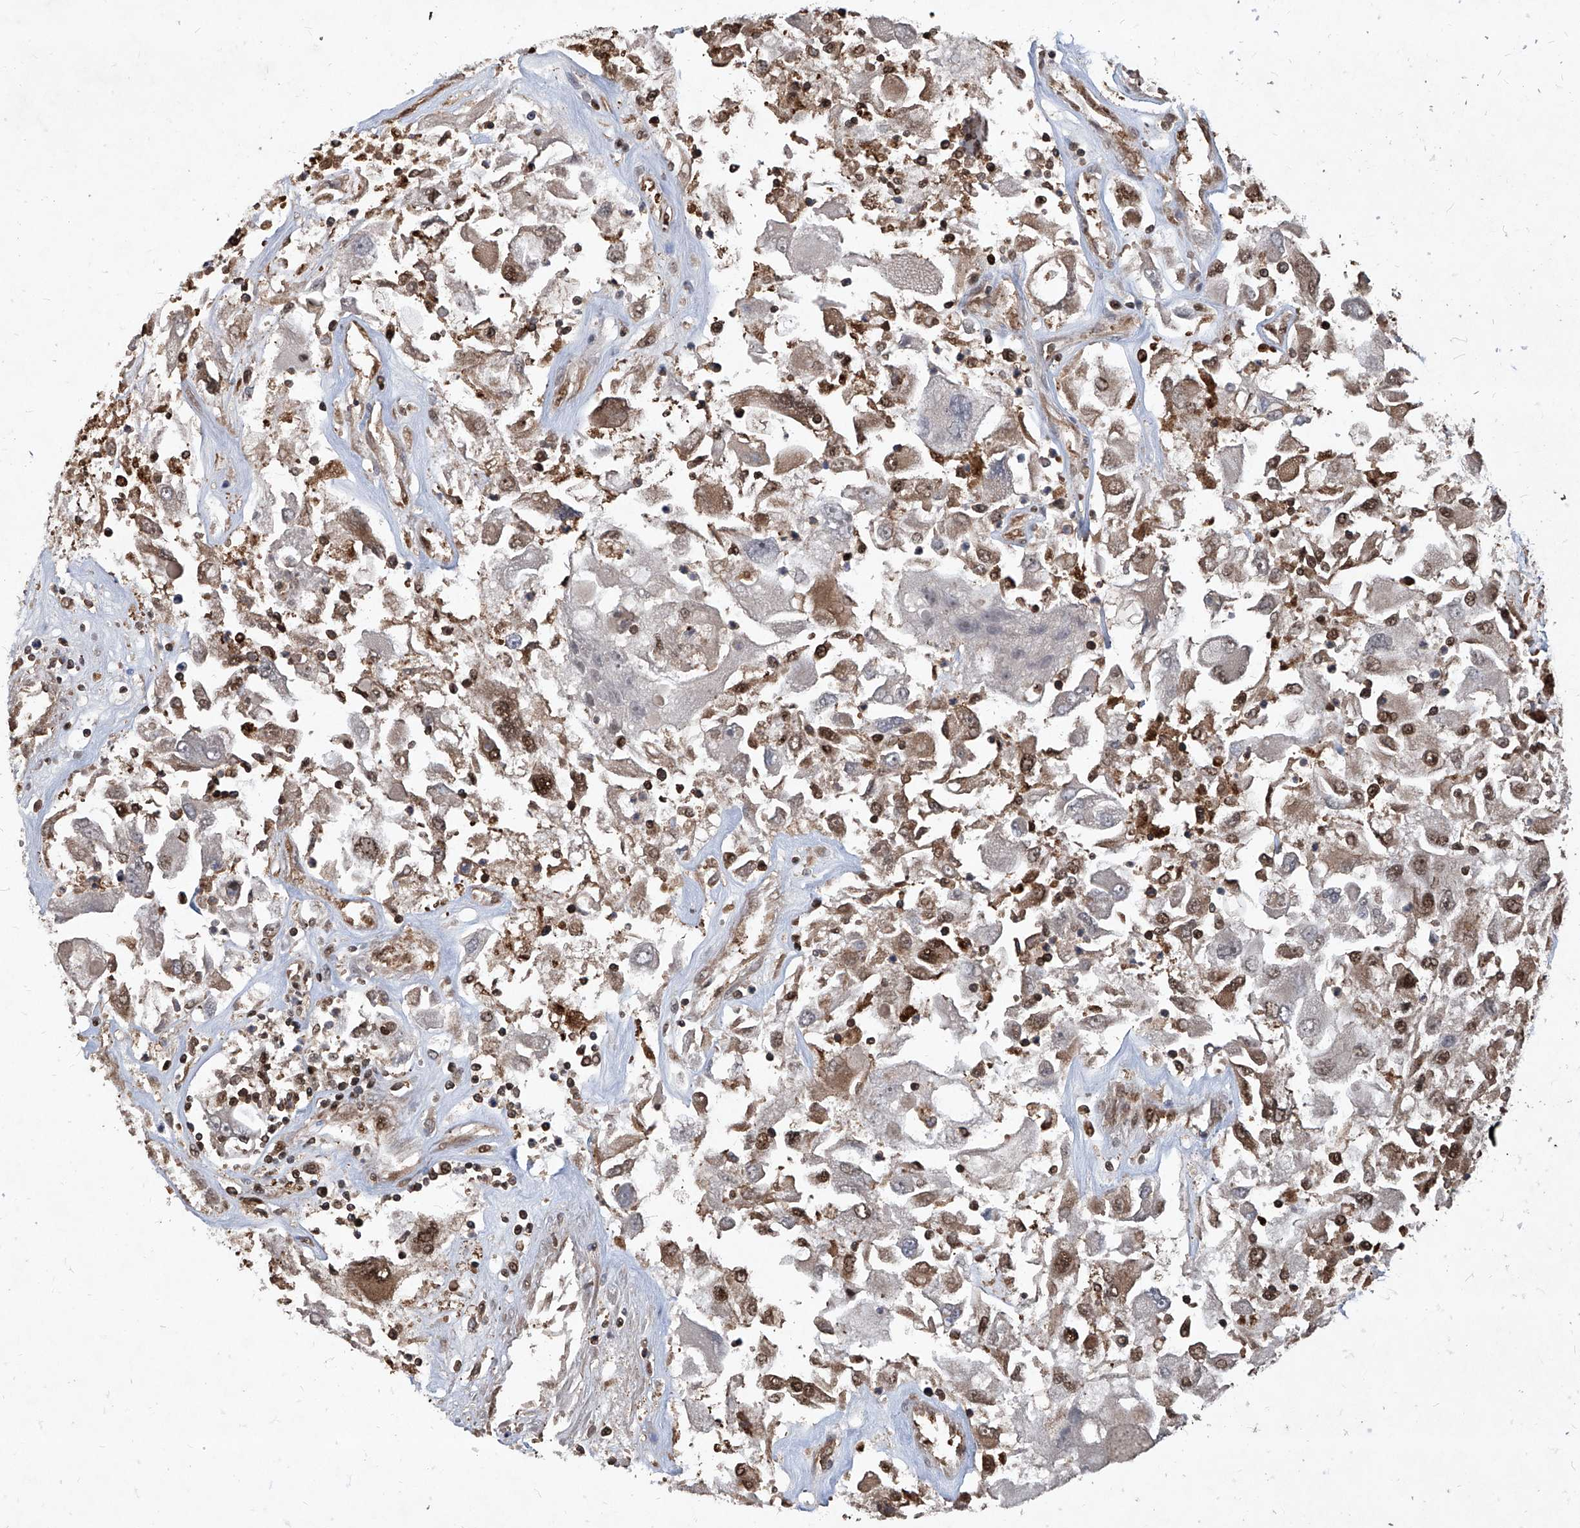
{"staining": {"intensity": "moderate", "quantity": ">75%", "location": "cytoplasmic/membranous,nuclear"}, "tissue": "renal cancer", "cell_type": "Tumor cells", "image_type": "cancer", "snomed": [{"axis": "morphology", "description": "Adenocarcinoma, NOS"}, {"axis": "topography", "description": "Kidney"}], "caption": "Adenocarcinoma (renal) stained for a protein shows moderate cytoplasmic/membranous and nuclear positivity in tumor cells. (Brightfield microscopy of DAB IHC at high magnification).", "gene": "PSMB1", "patient": {"sex": "female", "age": 52}}